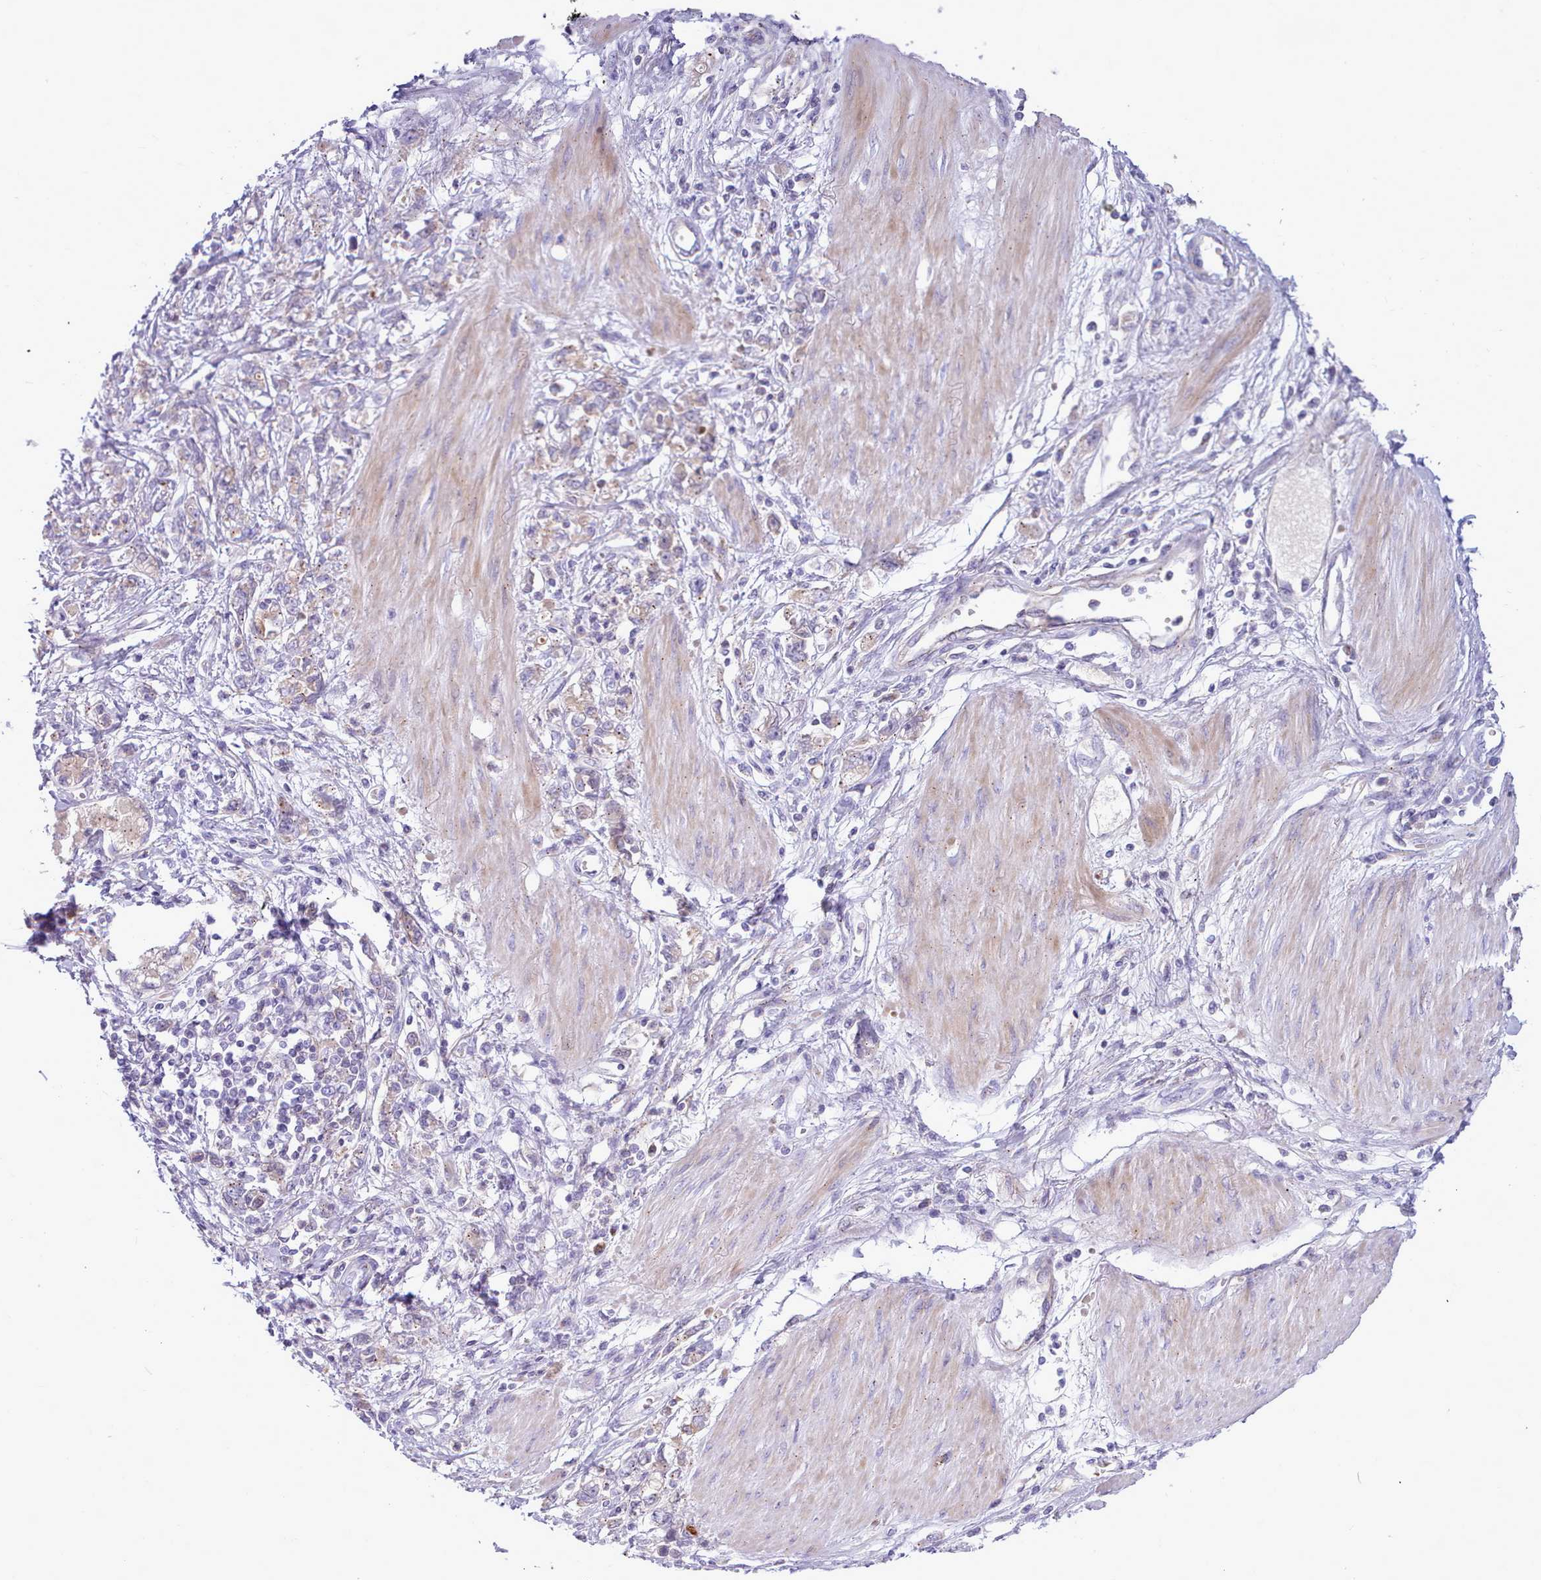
{"staining": {"intensity": "weak", "quantity": "<25%", "location": "cytoplasmic/membranous"}, "tissue": "stomach cancer", "cell_type": "Tumor cells", "image_type": "cancer", "snomed": [{"axis": "morphology", "description": "Adenocarcinoma, NOS"}, {"axis": "topography", "description": "Stomach"}], "caption": "The micrograph demonstrates no staining of tumor cells in adenocarcinoma (stomach).", "gene": "NKX1-2", "patient": {"sex": "female", "age": 76}}